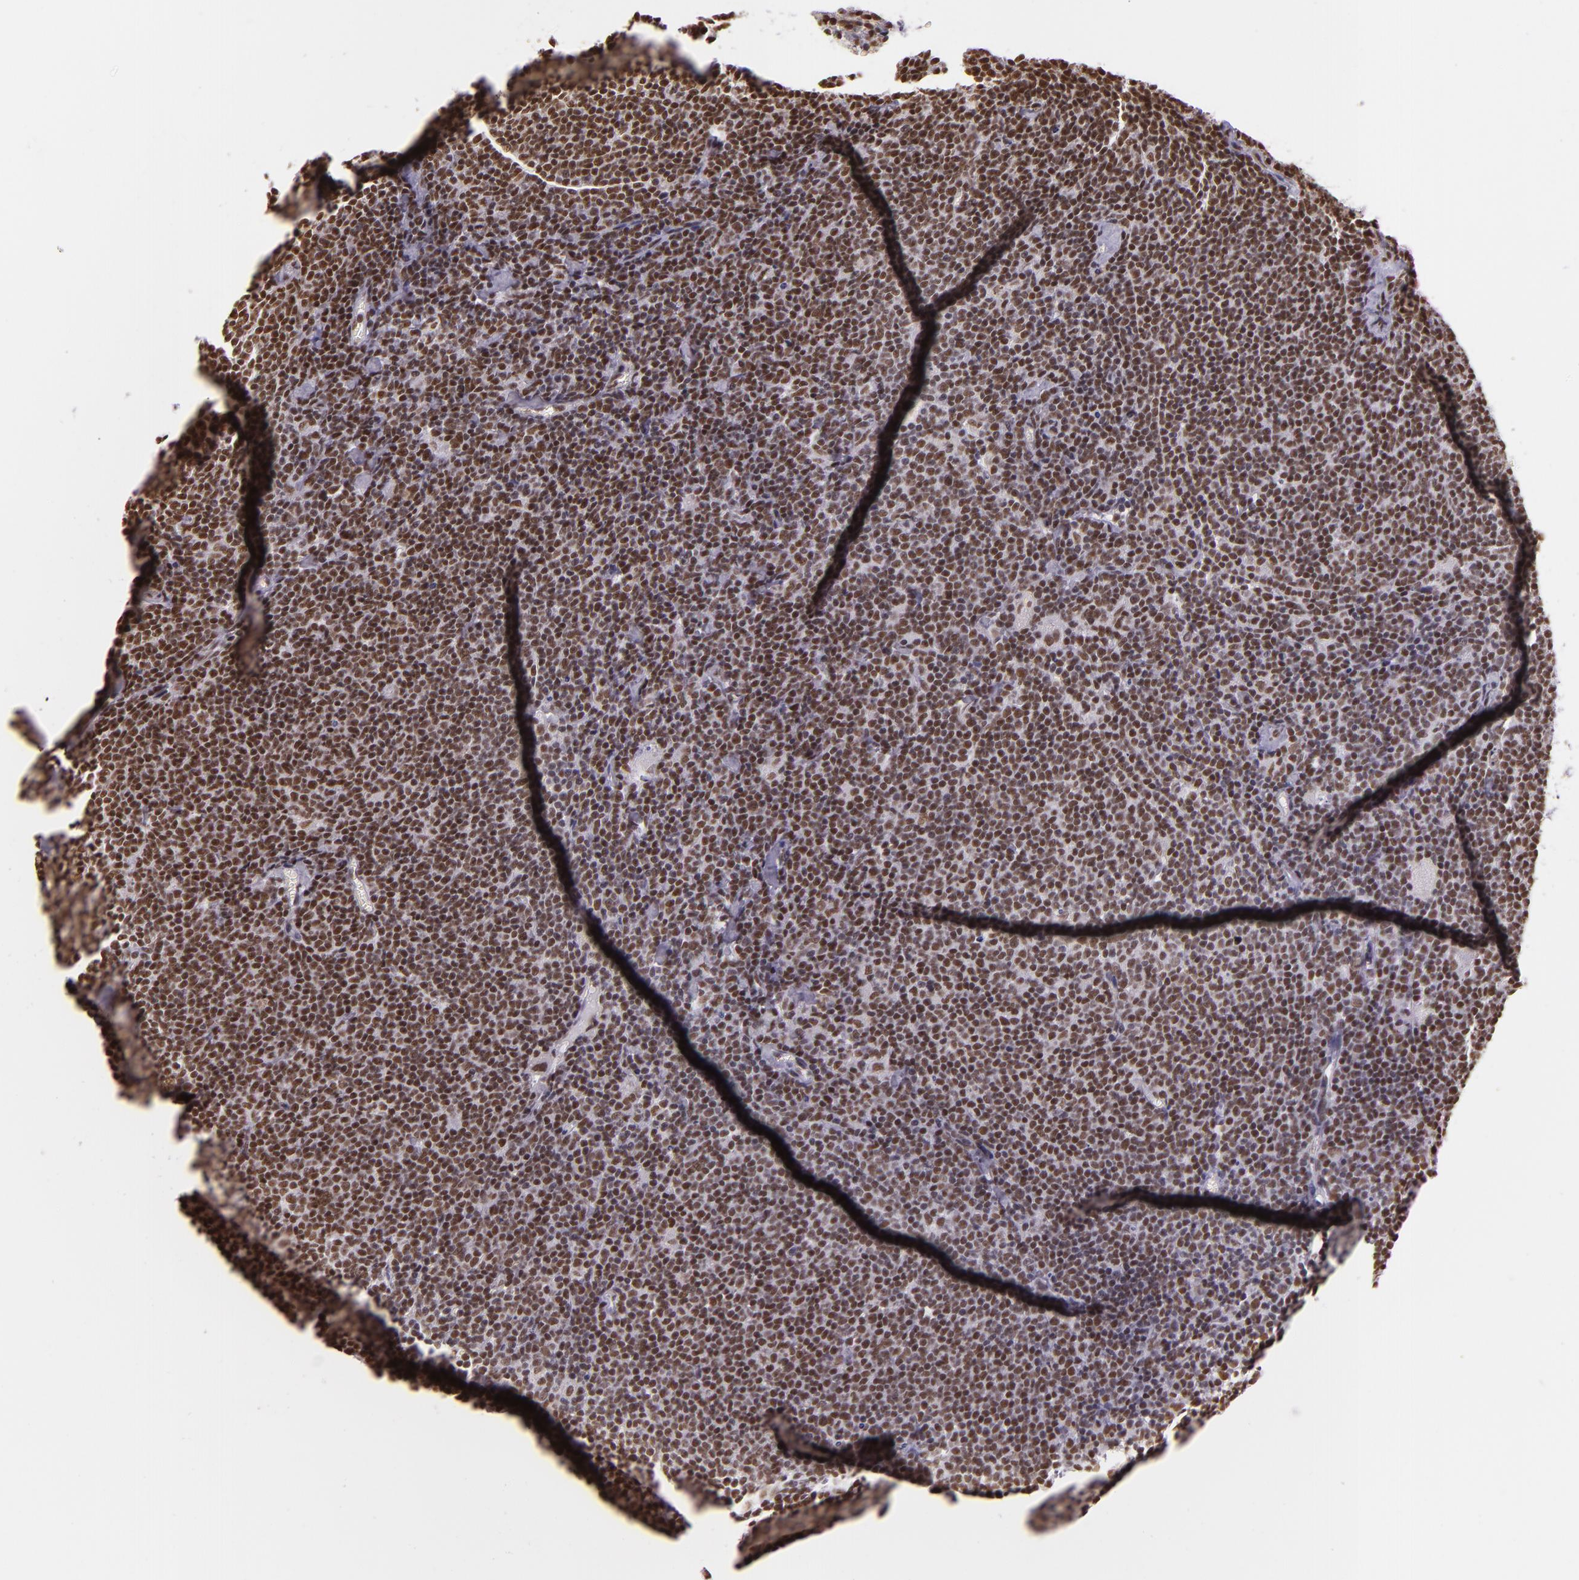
{"staining": {"intensity": "moderate", "quantity": ">75%", "location": "nuclear"}, "tissue": "lymphoma", "cell_type": "Tumor cells", "image_type": "cancer", "snomed": [{"axis": "morphology", "description": "Malignant lymphoma, non-Hodgkin's type, Low grade"}, {"axis": "topography", "description": "Lymph node"}], "caption": "Moderate nuclear protein expression is seen in about >75% of tumor cells in malignant lymphoma, non-Hodgkin's type (low-grade).", "gene": "USF1", "patient": {"sex": "male", "age": 65}}